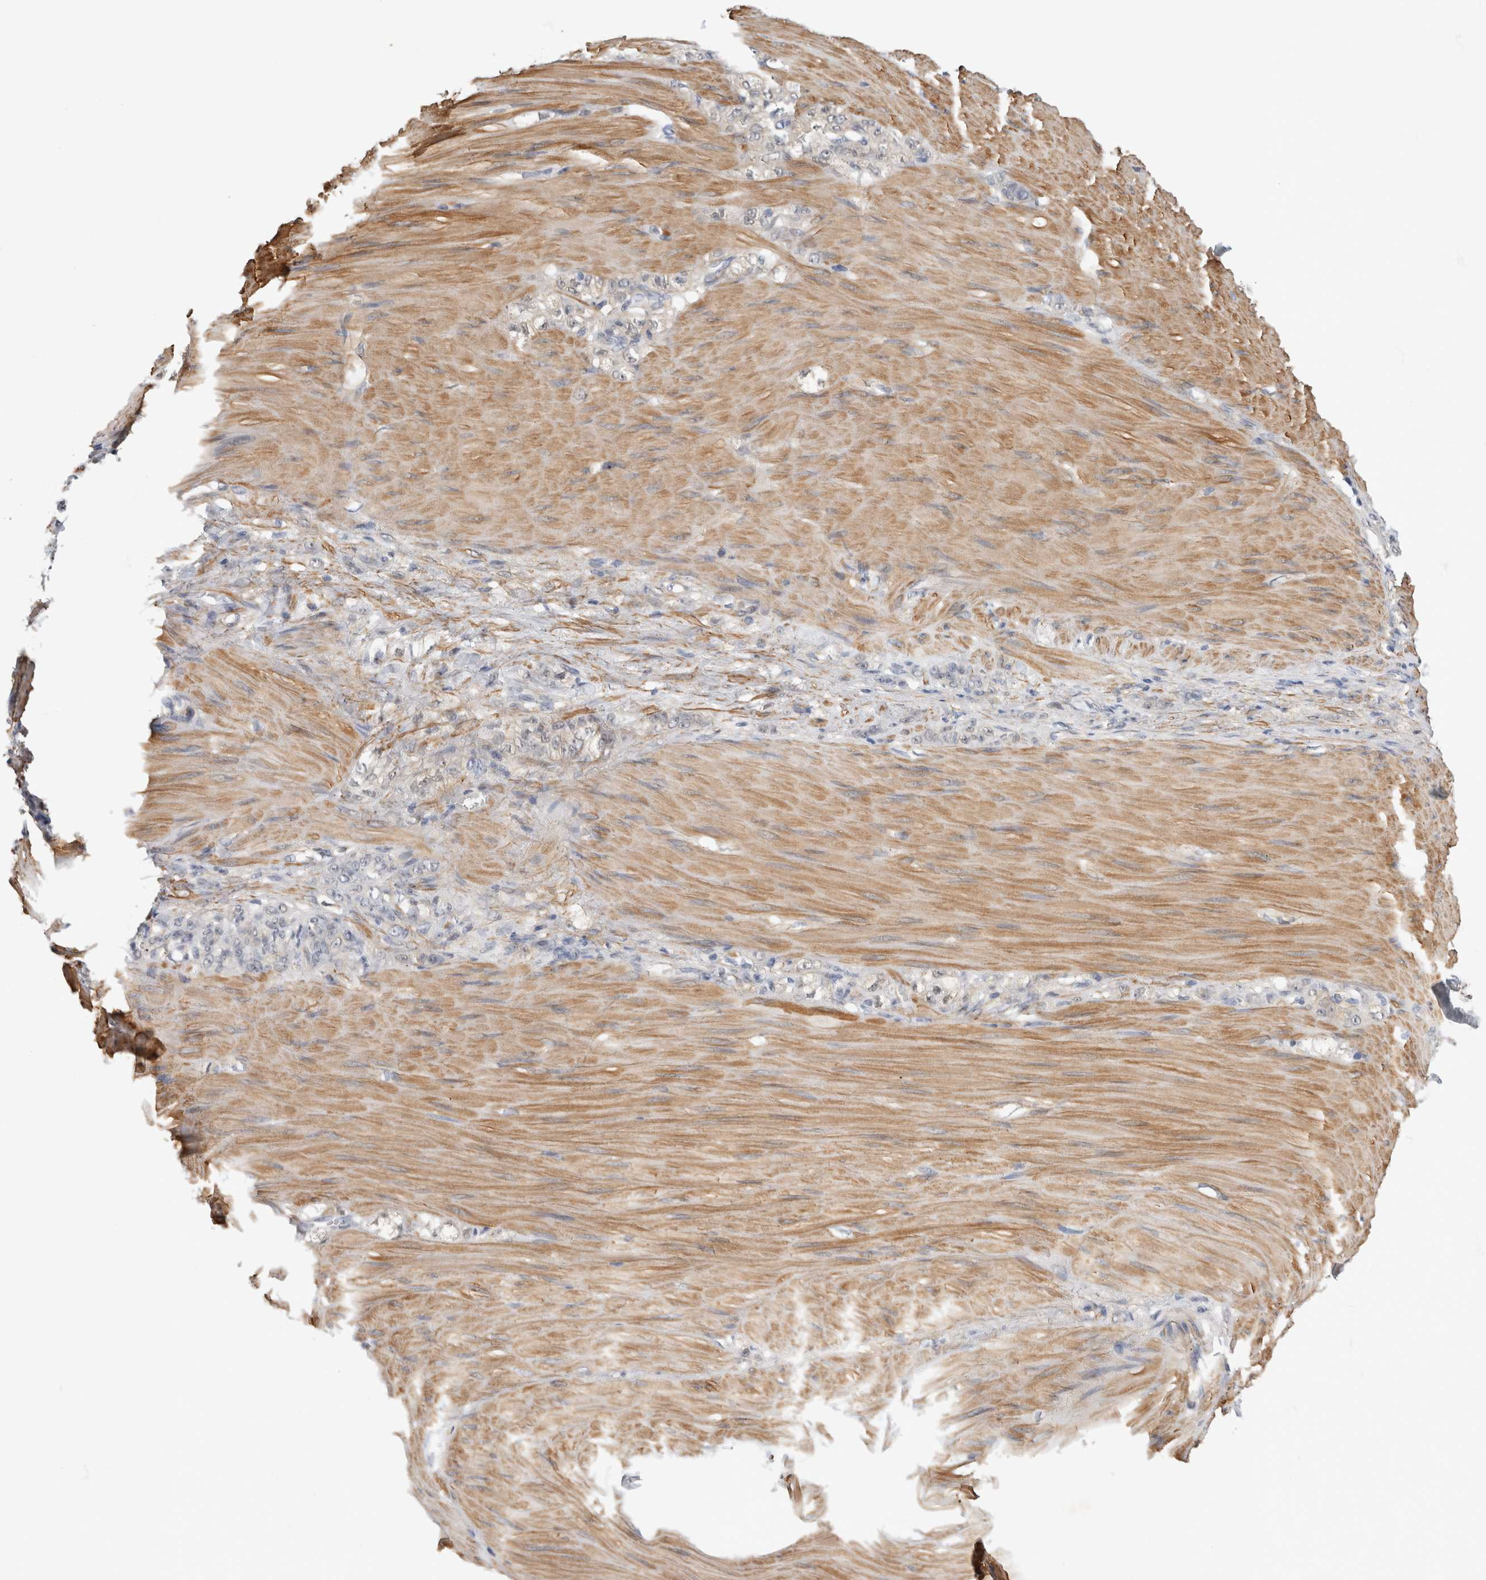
{"staining": {"intensity": "negative", "quantity": "none", "location": "none"}, "tissue": "stomach cancer", "cell_type": "Tumor cells", "image_type": "cancer", "snomed": [{"axis": "morphology", "description": "Normal tissue, NOS"}, {"axis": "morphology", "description": "Adenocarcinoma, NOS"}, {"axis": "topography", "description": "Stomach"}], "caption": "Photomicrograph shows no protein staining in tumor cells of stomach cancer (adenocarcinoma) tissue. Nuclei are stained in blue.", "gene": "PGM1", "patient": {"sex": "male", "age": 82}}